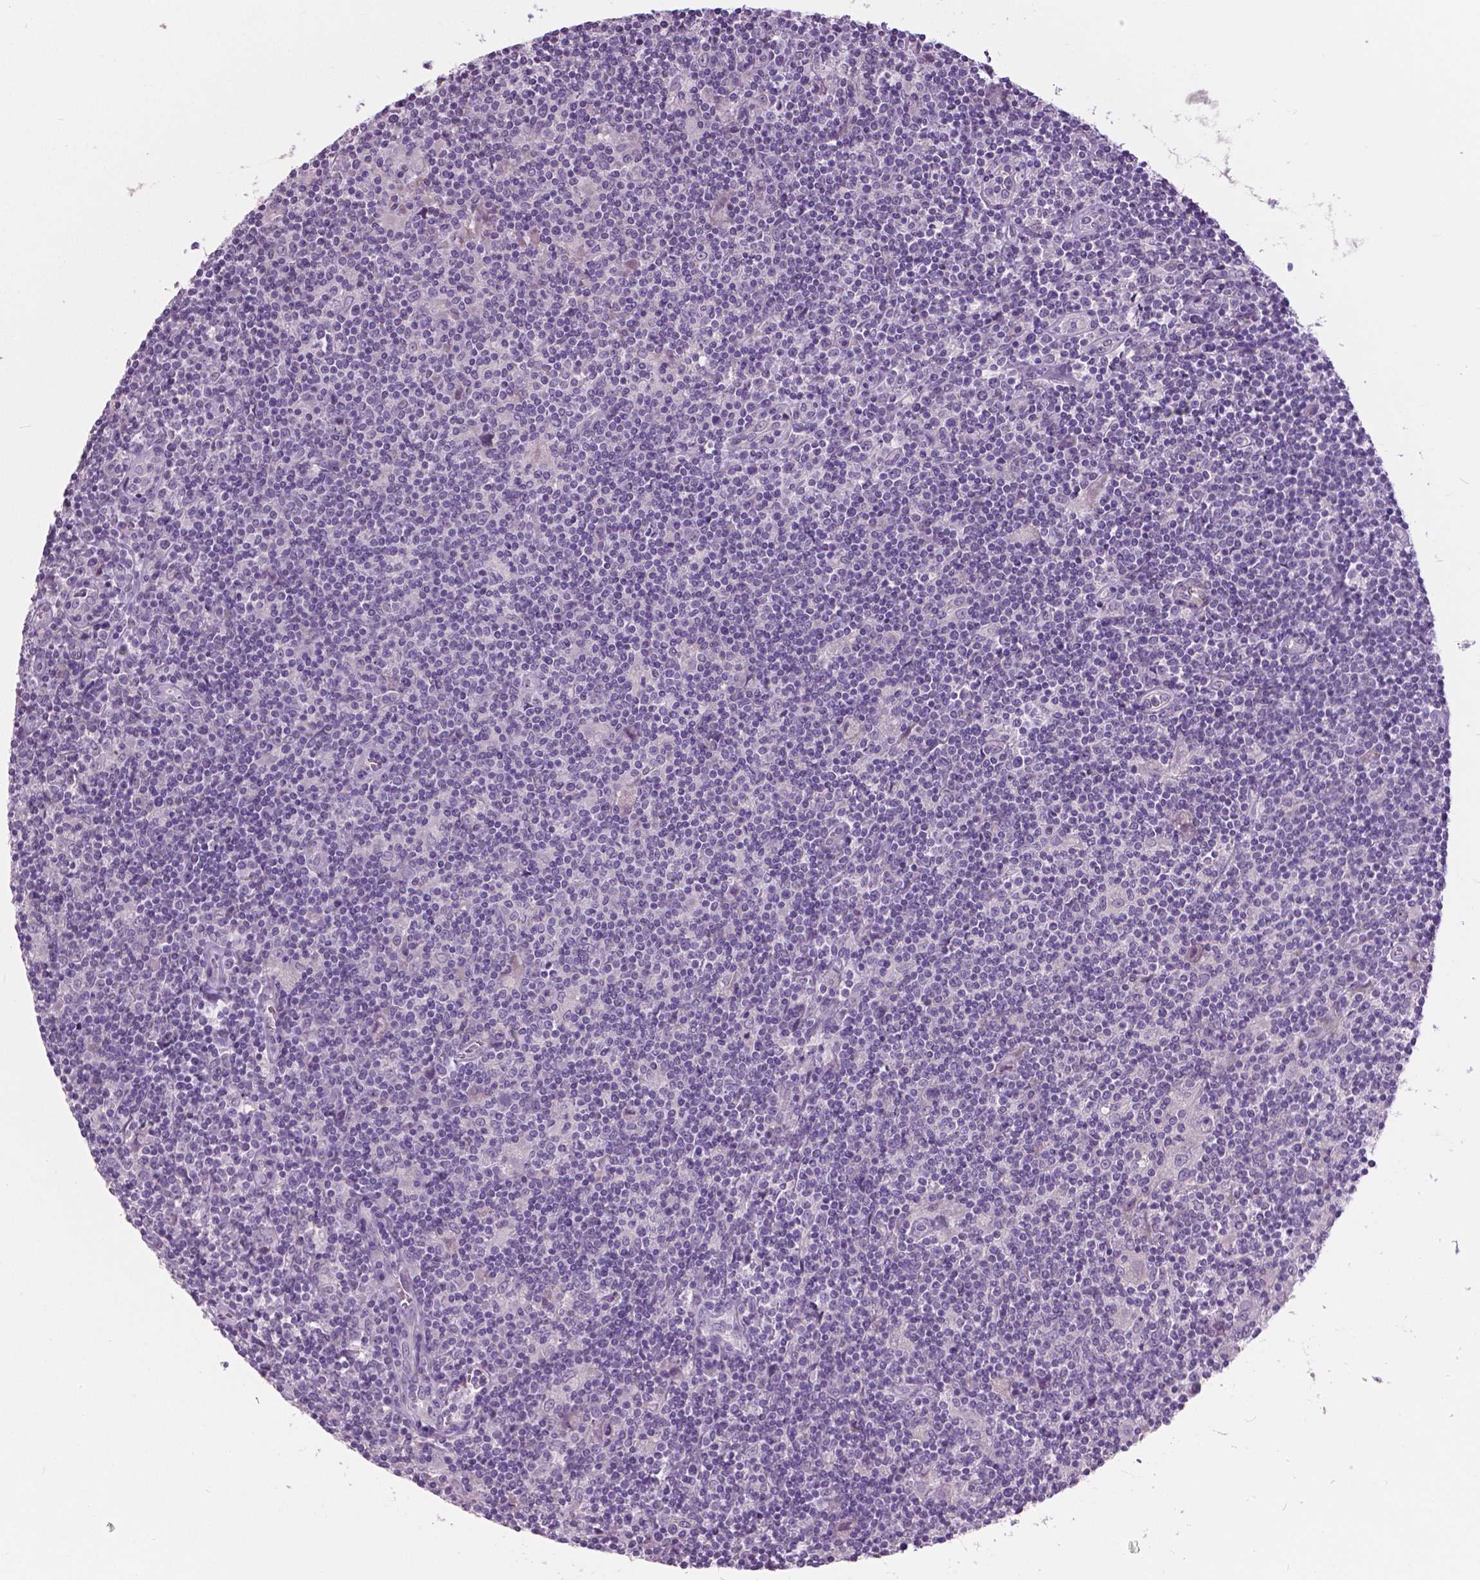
{"staining": {"intensity": "negative", "quantity": "none", "location": "none"}, "tissue": "lymphoma", "cell_type": "Tumor cells", "image_type": "cancer", "snomed": [{"axis": "morphology", "description": "Hodgkin's disease, NOS"}, {"axis": "topography", "description": "Lymph node"}], "caption": "An image of human lymphoma is negative for staining in tumor cells.", "gene": "FOXA1", "patient": {"sex": "male", "age": 40}}